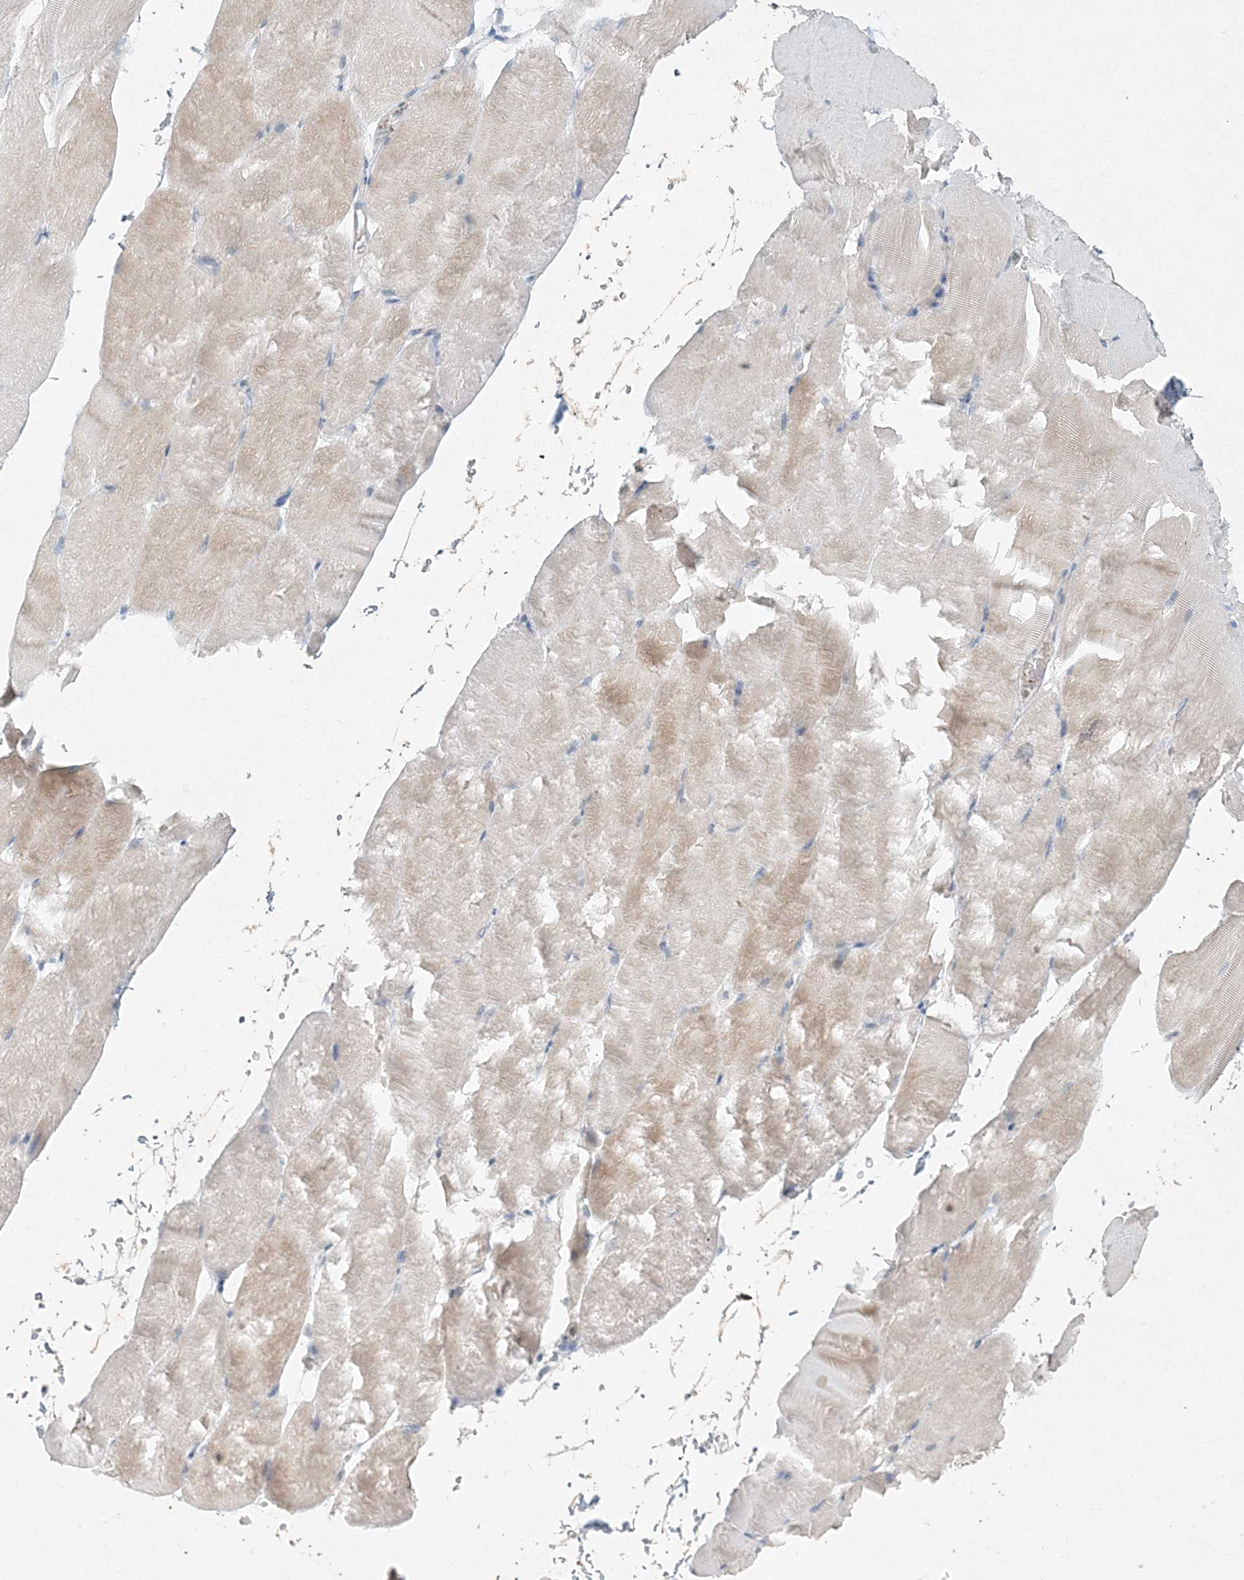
{"staining": {"intensity": "weak", "quantity": "<25%", "location": "cytoplasmic/membranous"}, "tissue": "skeletal muscle", "cell_type": "Myocytes", "image_type": "normal", "snomed": [{"axis": "morphology", "description": "Normal tissue, NOS"}, {"axis": "topography", "description": "Skeletal muscle"}, {"axis": "topography", "description": "Parathyroid gland"}], "caption": "DAB (3,3'-diaminobenzidine) immunohistochemical staining of normal human skeletal muscle exhibits no significant expression in myocytes.", "gene": "DNAH5", "patient": {"sex": "female", "age": 37}}